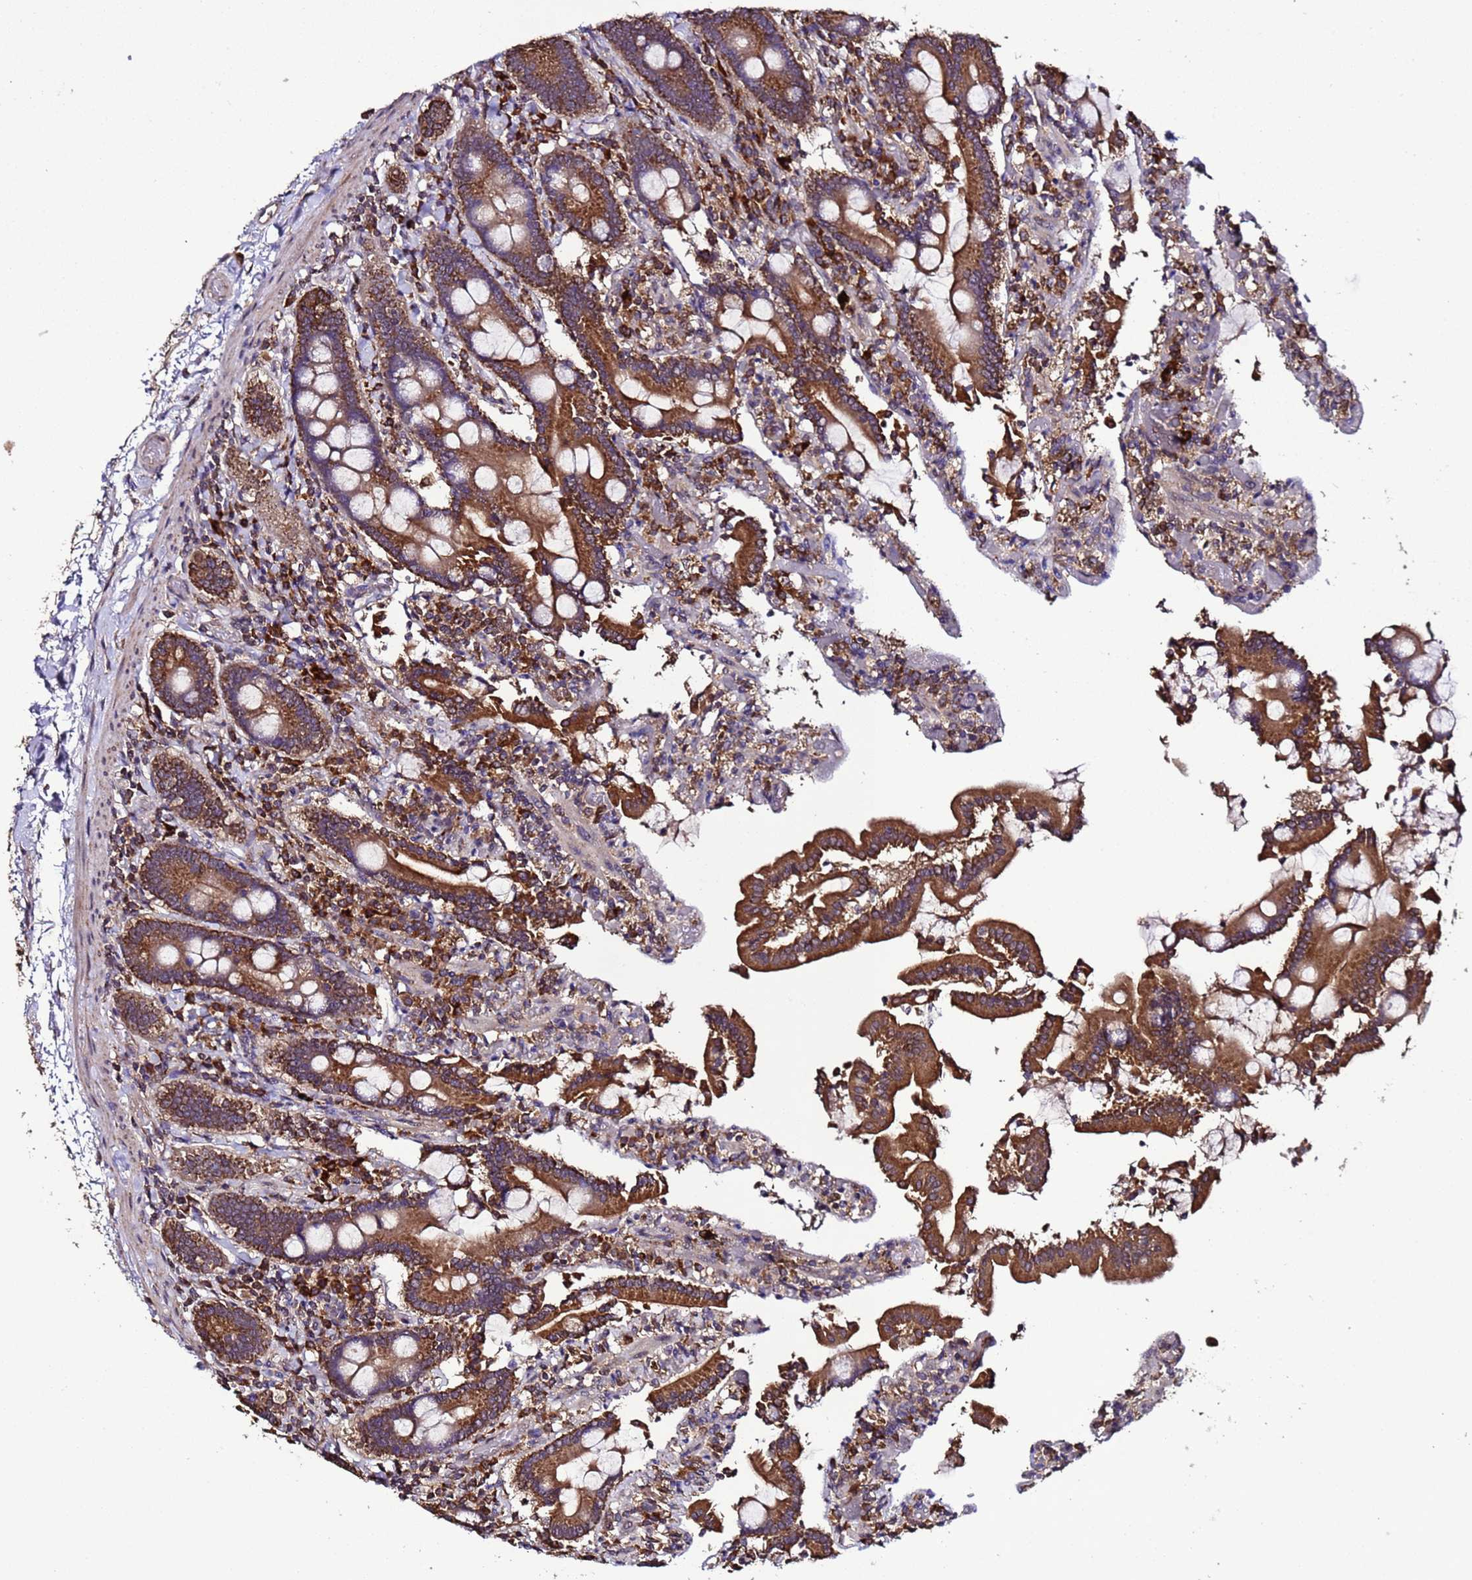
{"staining": {"intensity": "strong", "quantity": ">75%", "location": "cytoplasmic/membranous"}, "tissue": "duodenum", "cell_type": "Glandular cells", "image_type": "normal", "snomed": [{"axis": "morphology", "description": "Normal tissue, NOS"}, {"axis": "topography", "description": "Duodenum"}], "caption": "Protein staining of benign duodenum displays strong cytoplasmic/membranous expression in approximately >75% of glandular cells.", "gene": "HSPBAP1", "patient": {"sex": "male", "age": 55}}